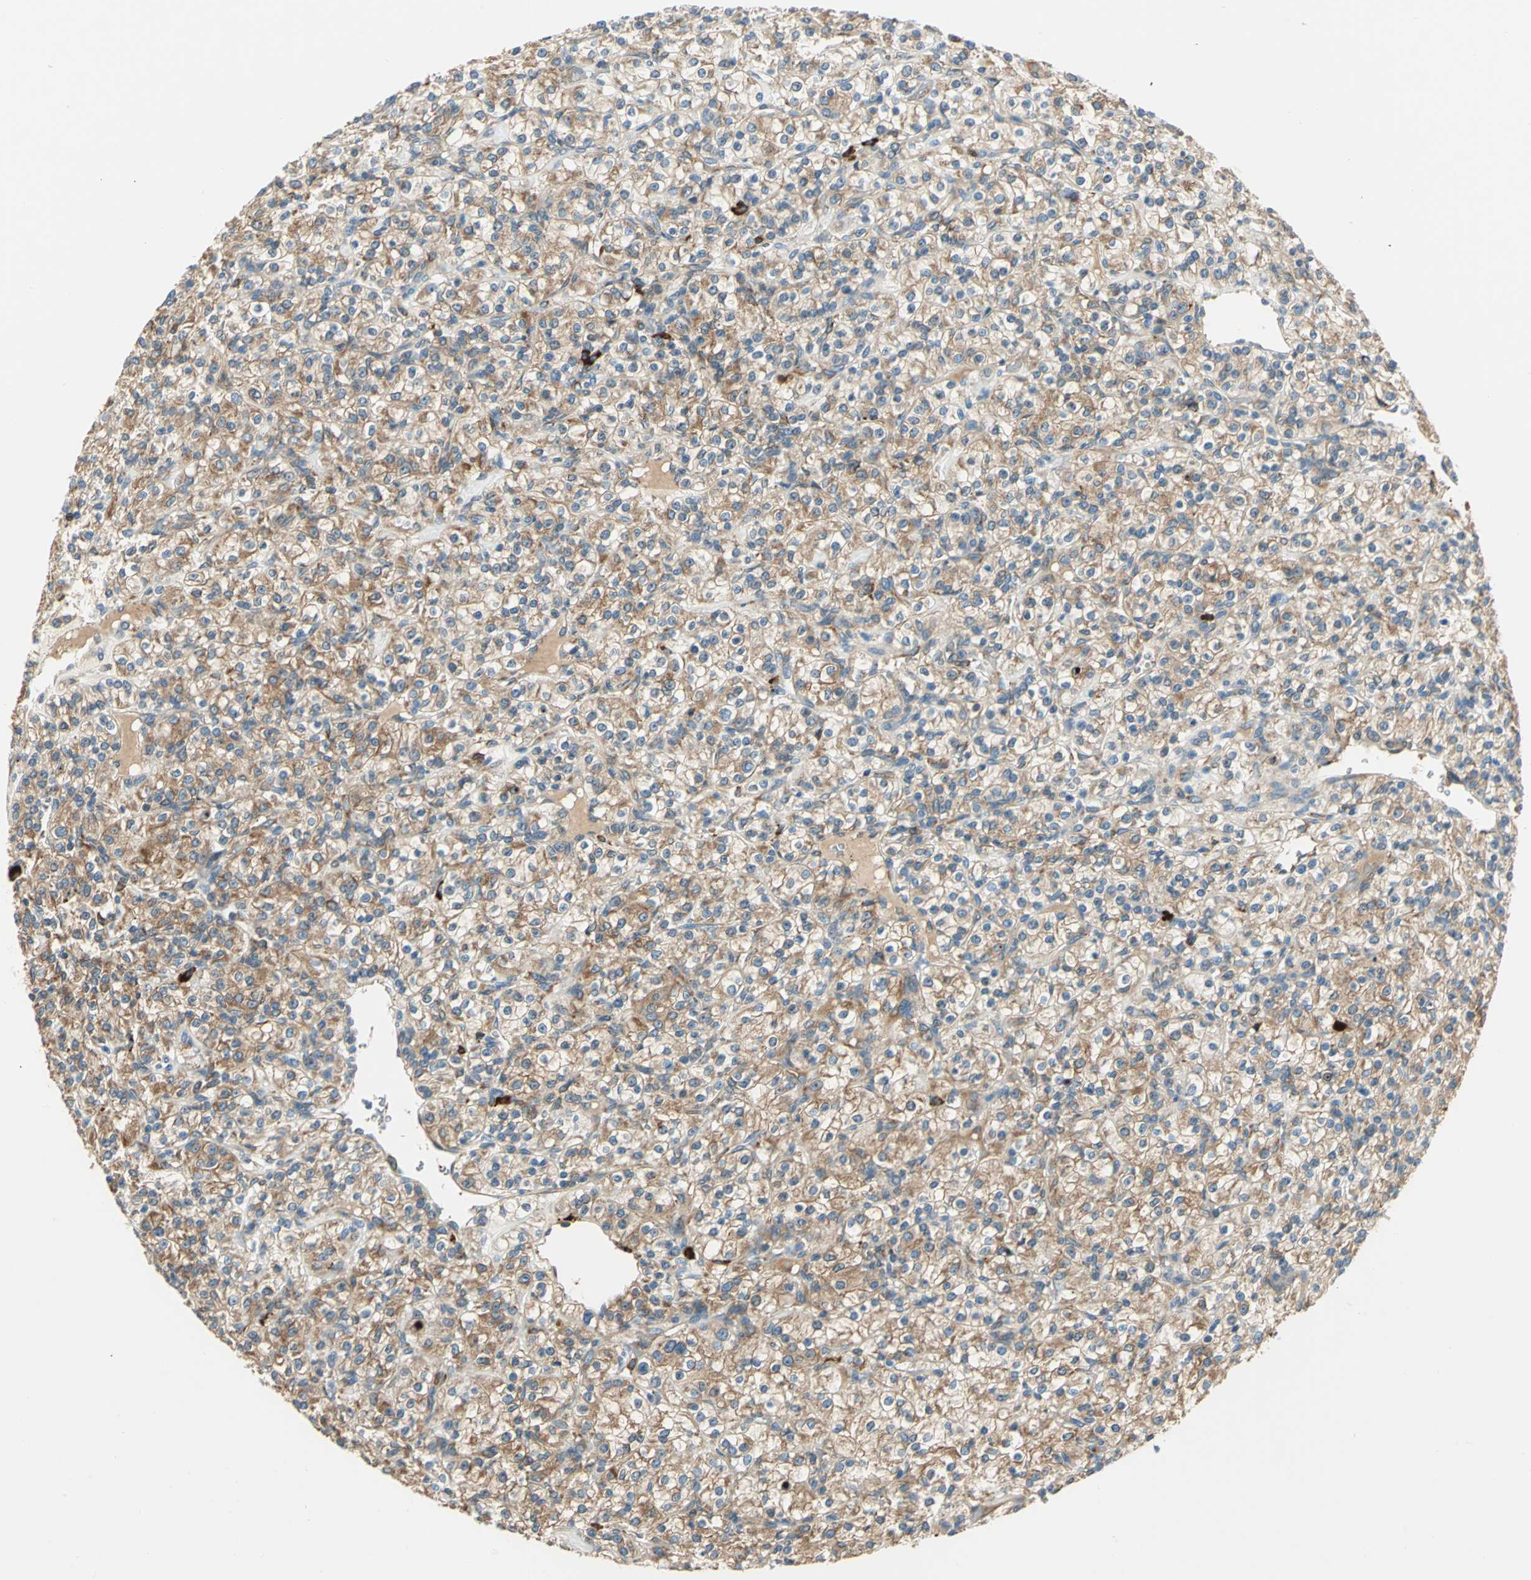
{"staining": {"intensity": "moderate", "quantity": ">75%", "location": "cytoplasmic/membranous"}, "tissue": "renal cancer", "cell_type": "Tumor cells", "image_type": "cancer", "snomed": [{"axis": "morphology", "description": "Adenocarcinoma, NOS"}, {"axis": "topography", "description": "Kidney"}], "caption": "Protein expression analysis of renal adenocarcinoma displays moderate cytoplasmic/membranous staining in about >75% of tumor cells.", "gene": "PDIA4", "patient": {"sex": "male", "age": 77}}